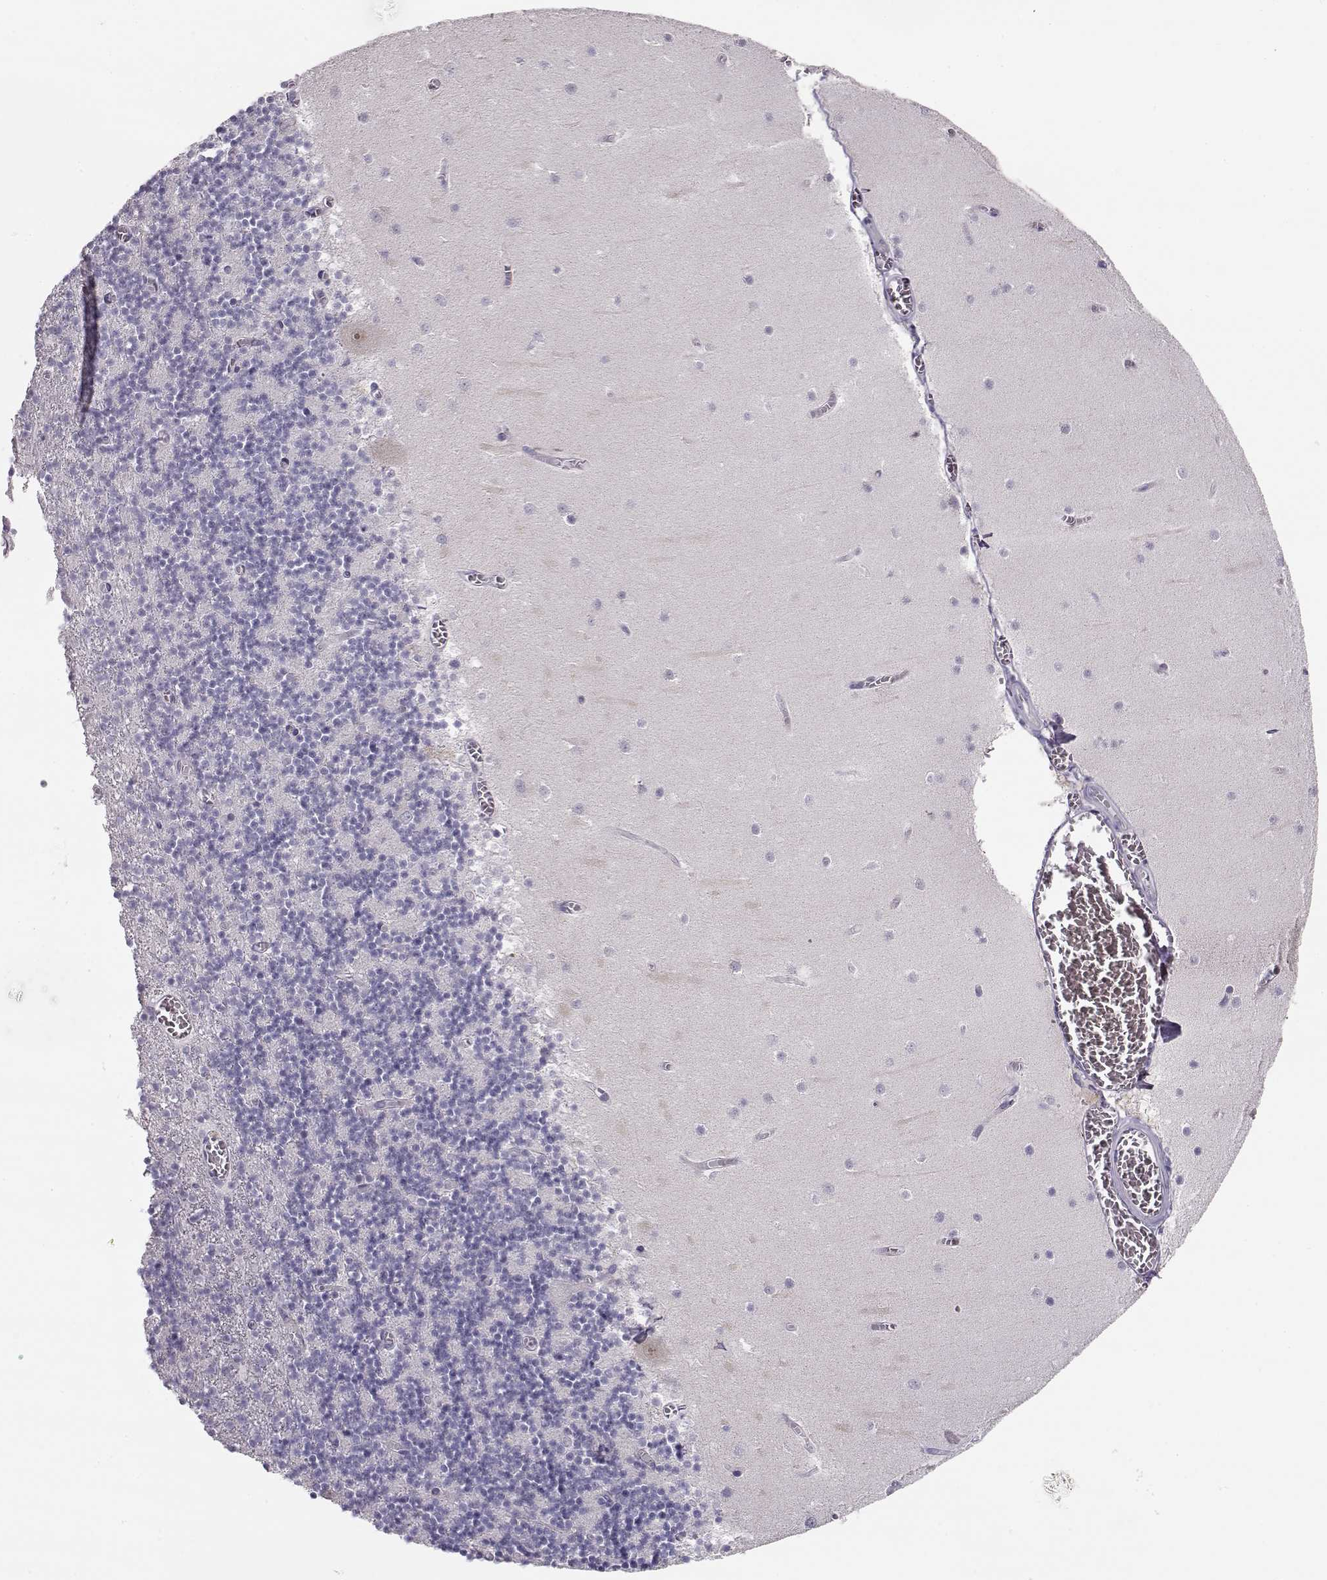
{"staining": {"intensity": "negative", "quantity": "none", "location": "none"}, "tissue": "cerebellum", "cell_type": "Cells in granular layer", "image_type": "normal", "snomed": [{"axis": "morphology", "description": "Normal tissue, NOS"}, {"axis": "topography", "description": "Cerebellum"}], "caption": "This is an immunohistochemistry (IHC) micrograph of benign human cerebellum. There is no expression in cells in granular layer.", "gene": "IMPG1", "patient": {"sex": "female", "age": 28}}